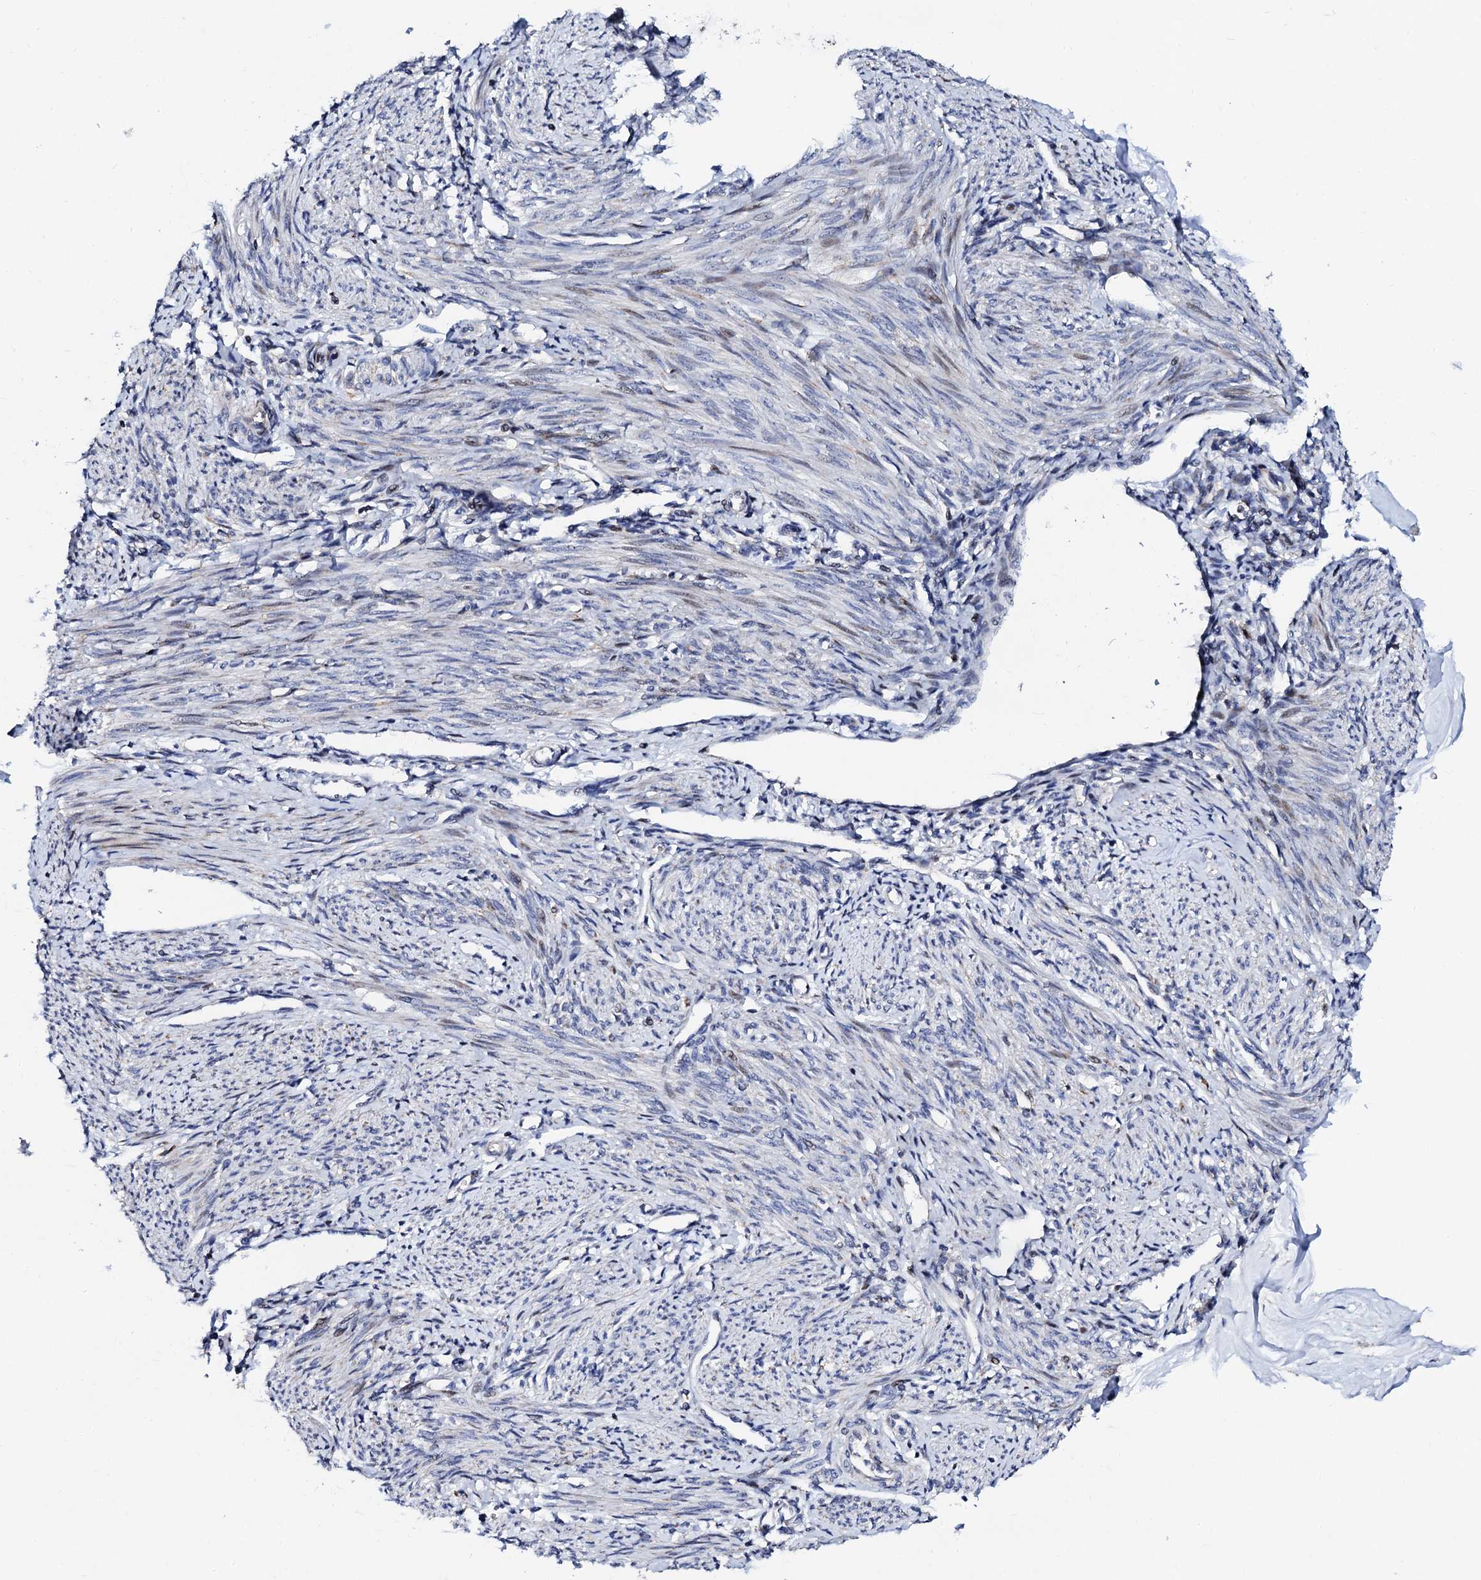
{"staining": {"intensity": "weak", "quantity": "<25%", "location": "cytoplasmic/membranous"}, "tissue": "endometrium", "cell_type": "Cells in endometrial stroma", "image_type": "normal", "snomed": [{"axis": "morphology", "description": "Normal tissue, NOS"}, {"axis": "topography", "description": "Uterus"}, {"axis": "topography", "description": "Endometrium"}], "caption": "There is no significant expression in cells in endometrial stroma of endometrium. The staining was performed using DAB to visualize the protein expression in brown, while the nuclei were stained in blue with hematoxylin (Magnification: 20x).", "gene": "TCIRG1", "patient": {"sex": "female", "age": 48}}